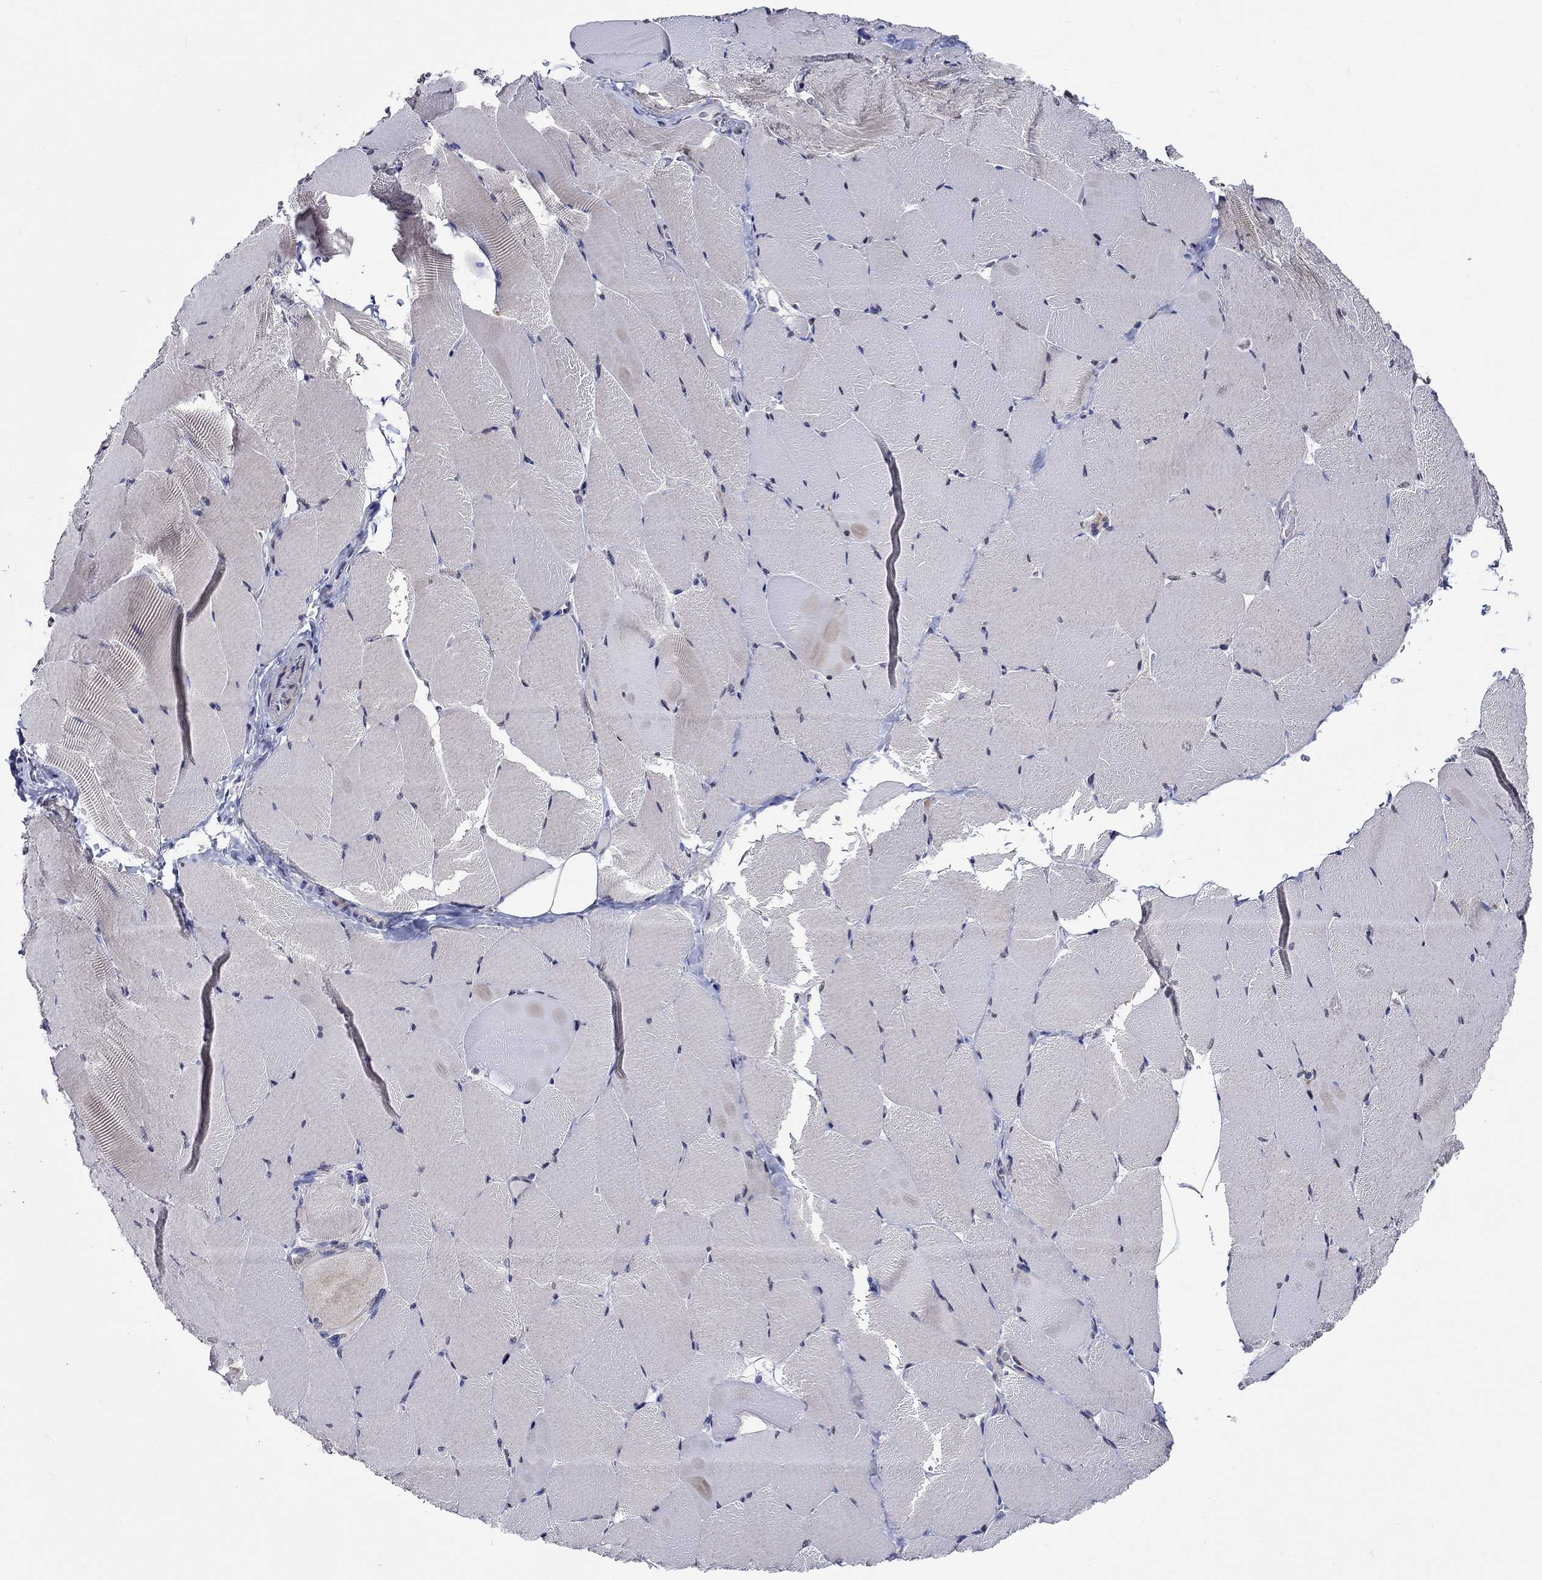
{"staining": {"intensity": "negative", "quantity": "none", "location": "none"}, "tissue": "skeletal muscle", "cell_type": "Myocytes", "image_type": "normal", "snomed": [{"axis": "morphology", "description": "Normal tissue, NOS"}, {"axis": "topography", "description": "Skeletal muscle"}], "caption": "DAB (3,3'-diaminobenzidine) immunohistochemical staining of benign skeletal muscle shows no significant staining in myocytes. Brightfield microscopy of immunohistochemistry stained with DAB (3,3'-diaminobenzidine) (brown) and hematoxylin (blue), captured at high magnification.", "gene": "PDE1B", "patient": {"sex": "female", "age": 37}}